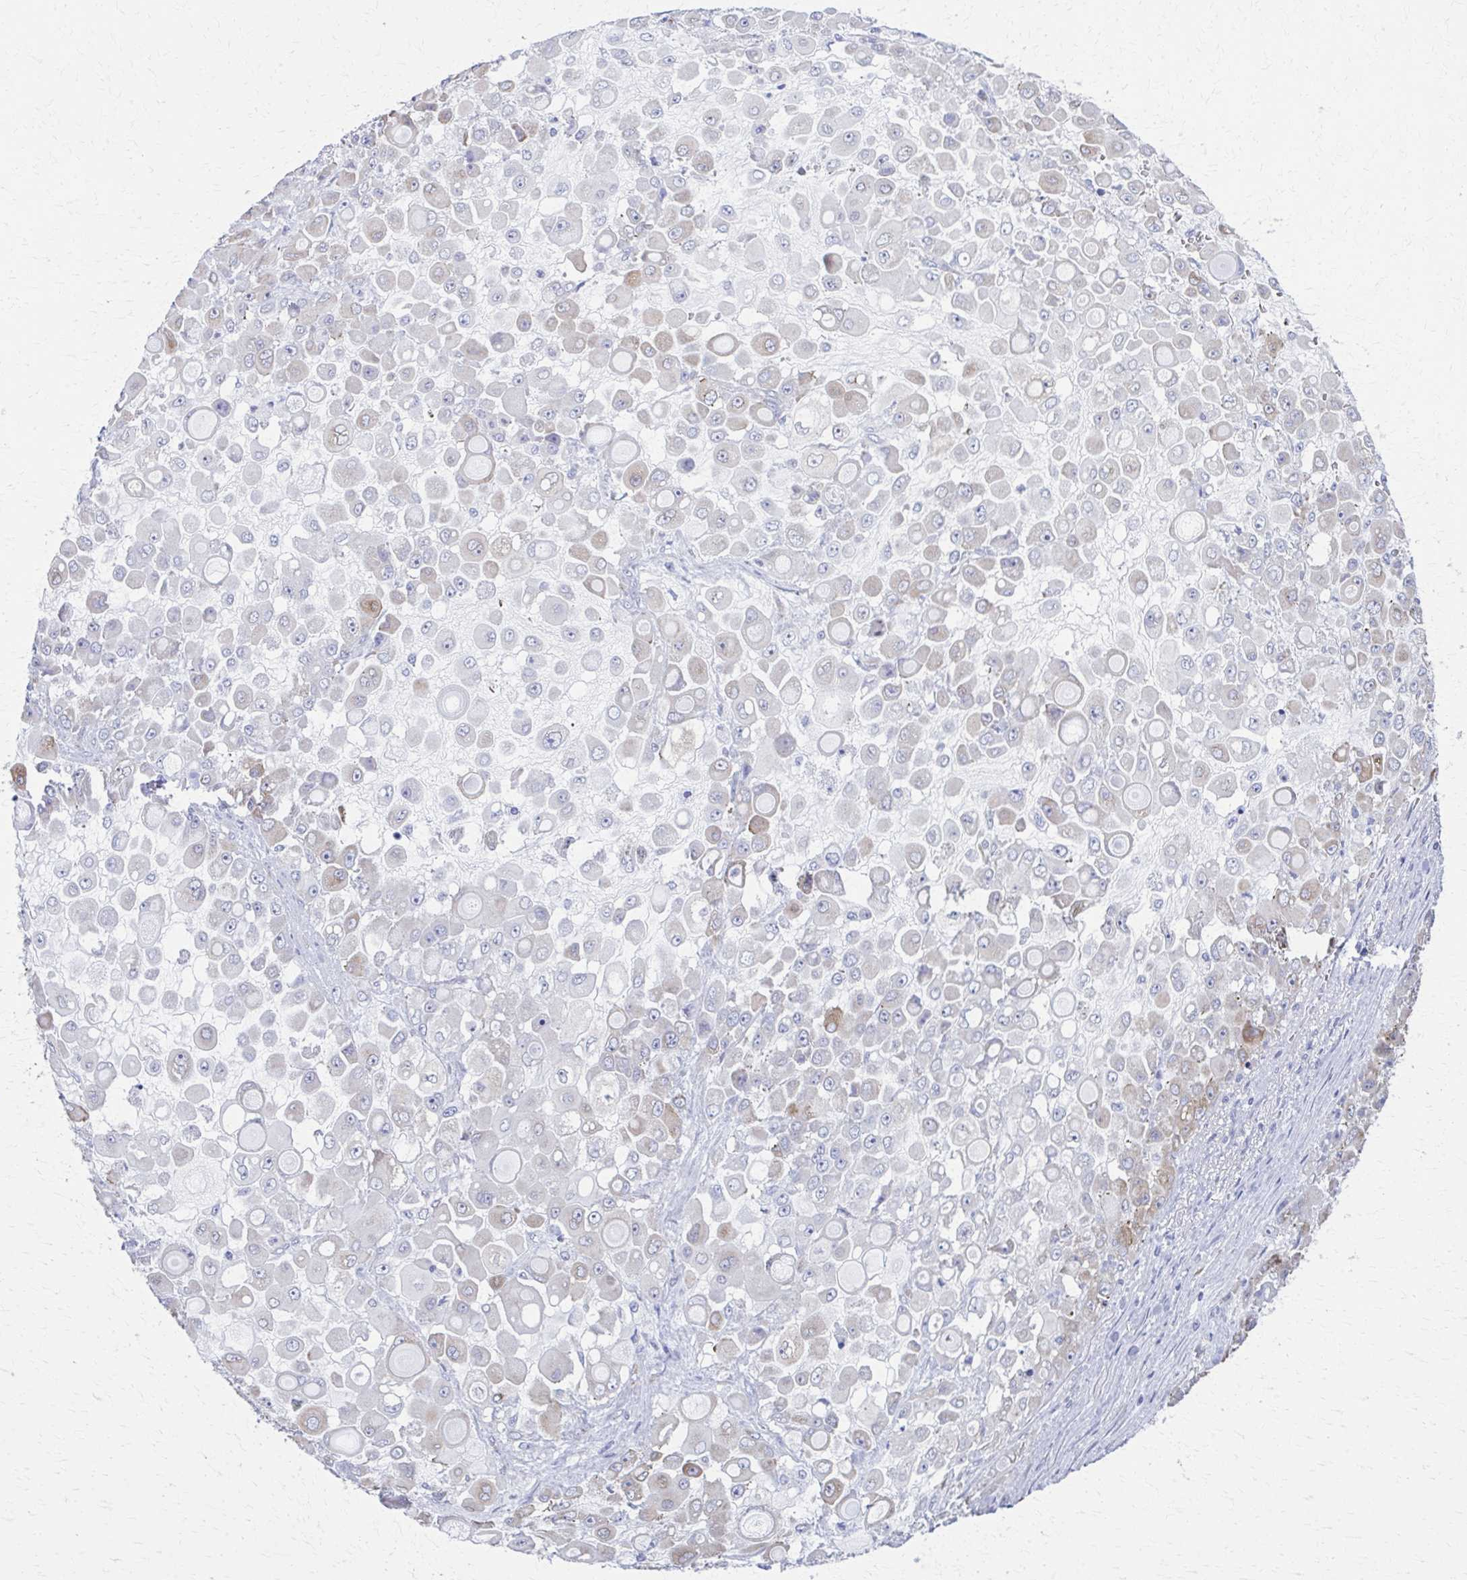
{"staining": {"intensity": "weak", "quantity": "<25%", "location": "cytoplasmic/membranous"}, "tissue": "stomach cancer", "cell_type": "Tumor cells", "image_type": "cancer", "snomed": [{"axis": "morphology", "description": "Adenocarcinoma, NOS"}, {"axis": "topography", "description": "Stomach"}], "caption": "There is no significant expression in tumor cells of adenocarcinoma (stomach).", "gene": "SPATS2L", "patient": {"sex": "female", "age": 76}}